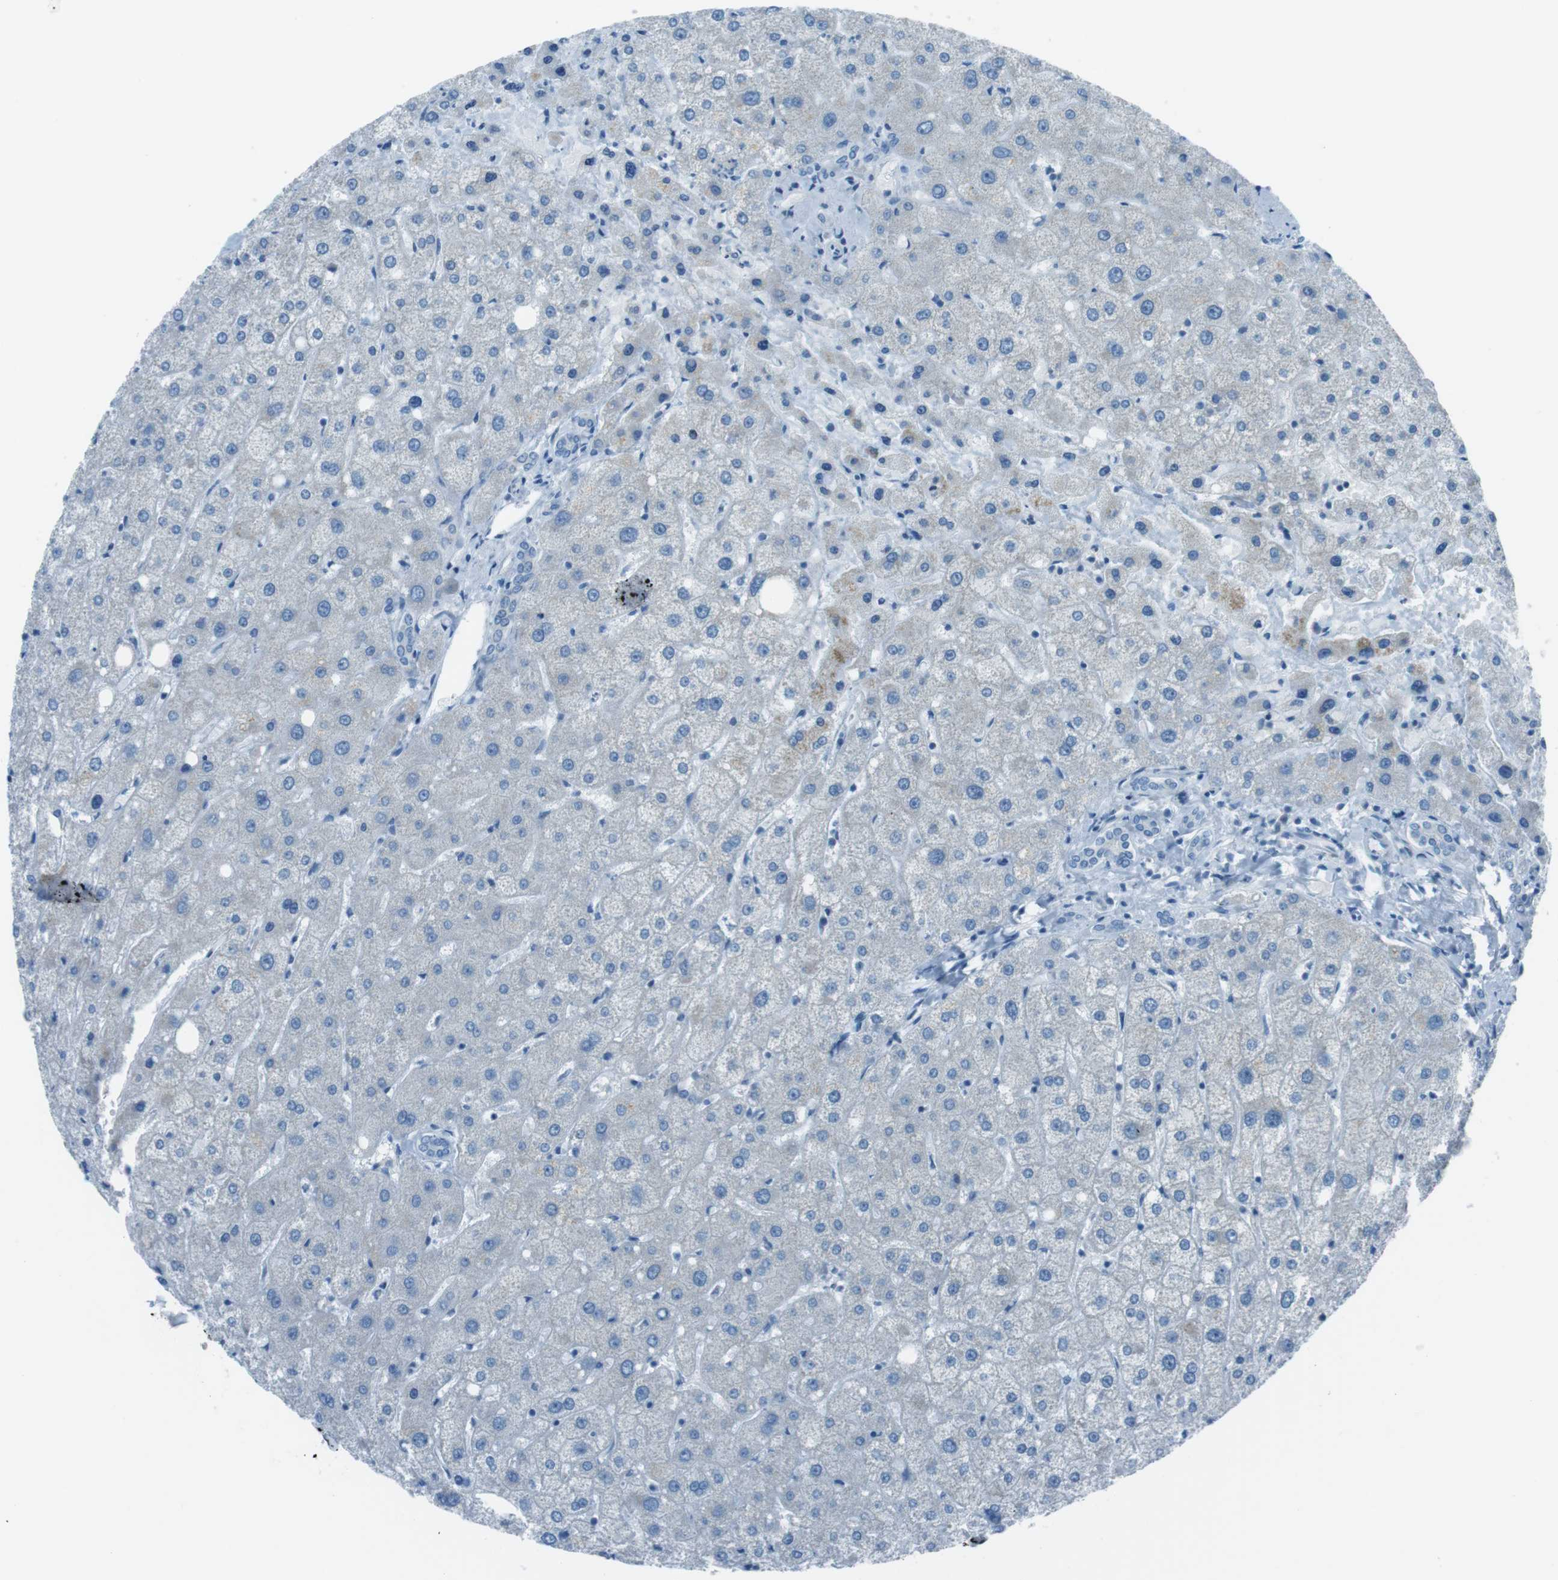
{"staining": {"intensity": "negative", "quantity": "none", "location": "none"}, "tissue": "liver", "cell_type": "Cholangiocytes", "image_type": "normal", "snomed": [{"axis": "morphology", "description": "Normal tissue, NOS"}, {"axis": "topography", "description": "Liver"}], "caption": "Cholangiocytes are negative for protein expression in benign human liver.", "gene": "DNAJA3", "patient": {"sex": "male", "age": 73}}